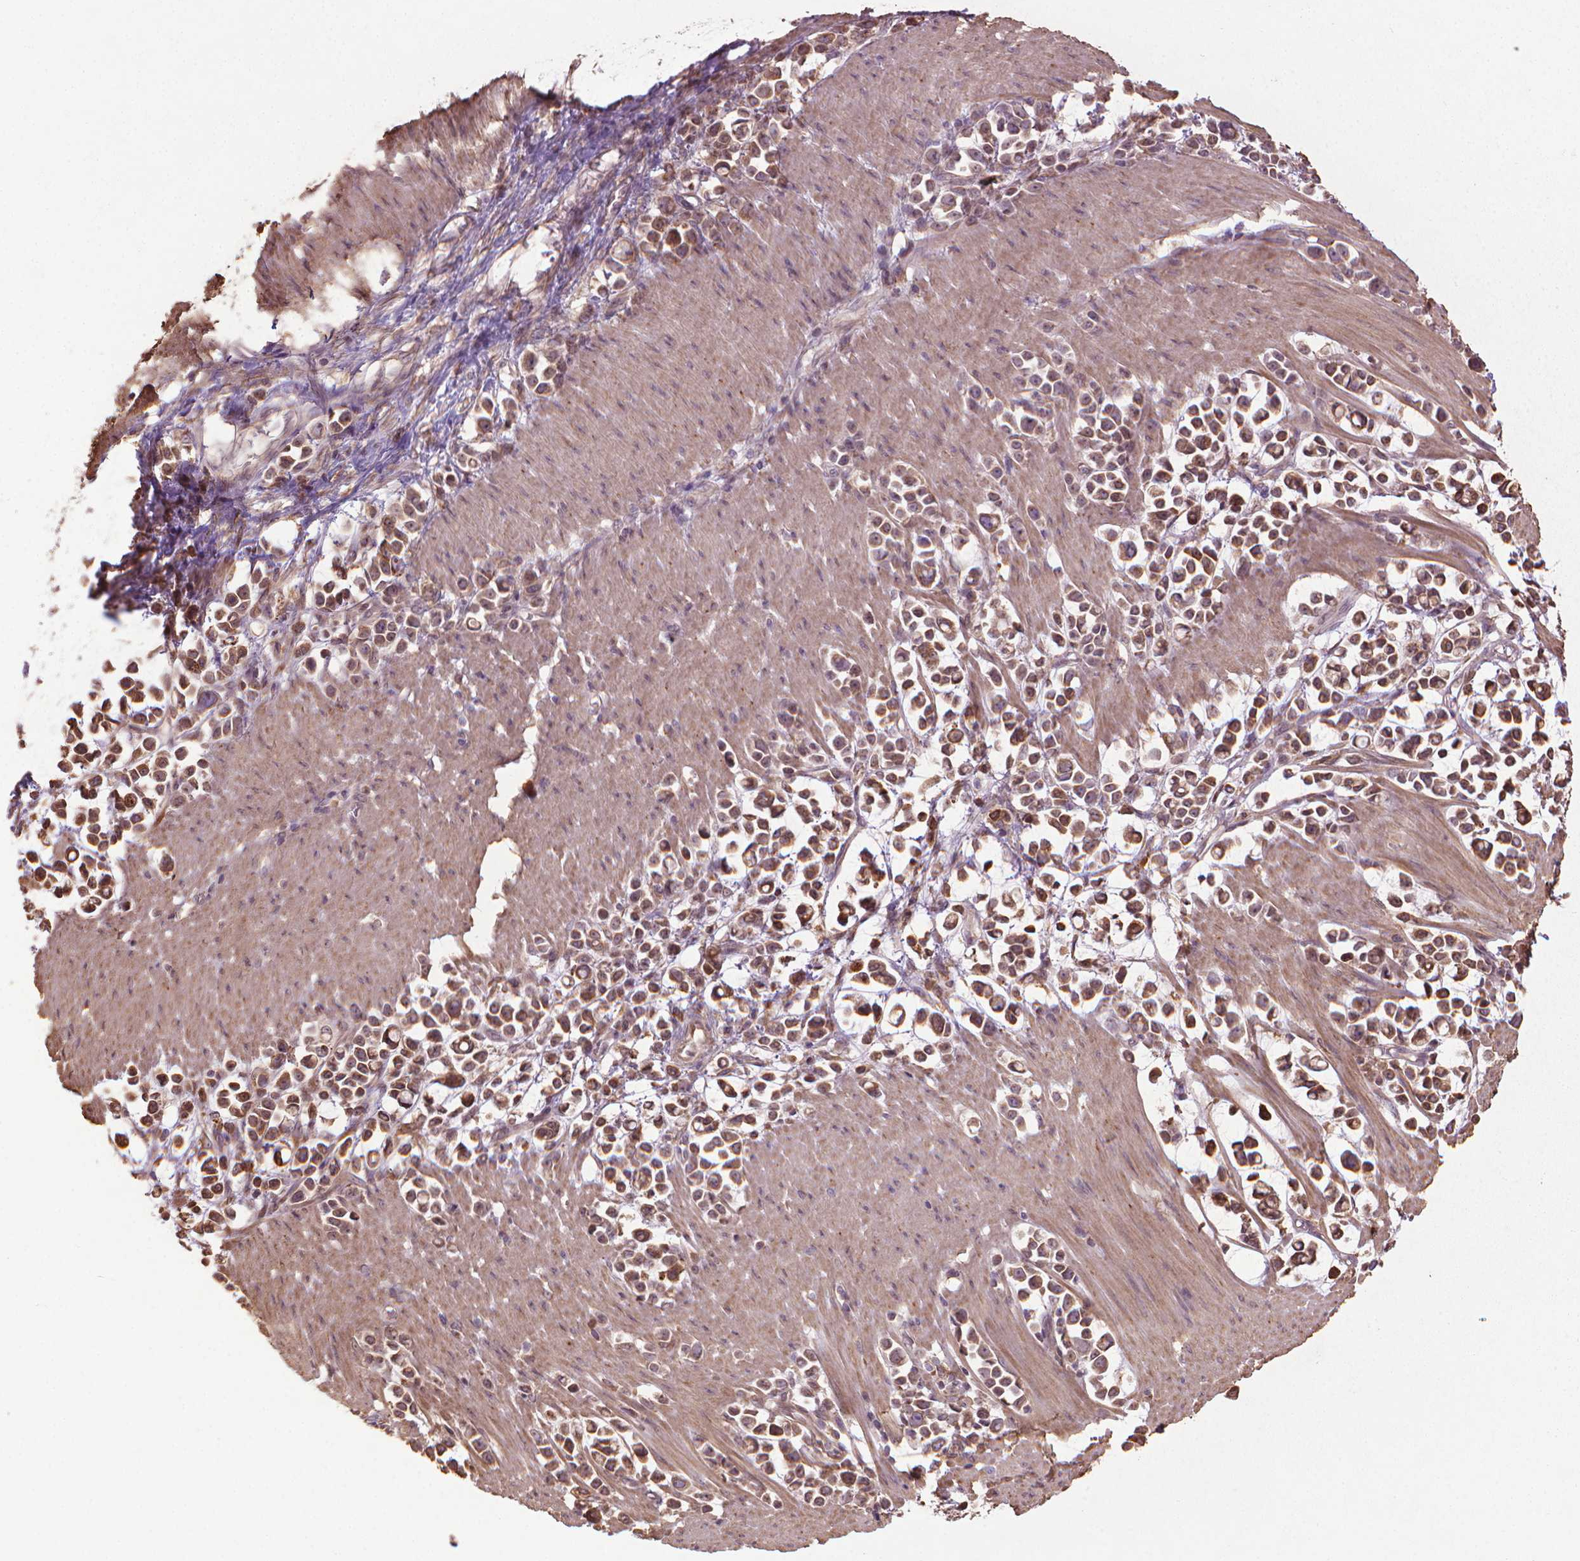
{"staining": {"intensity": "moderate", "quantity": ">75%", "location": "cytoplasmic/membranous"}, "tissue": "stomach cancer", "cell_type": "Tumor cells", "image_type": "cancer", "snomed": [{"axis": "morphology", "description": "Adenocarcinoma, NOS"}, {"axis": "topography", "description": "Stomach"}], "caption": "DAB (3,3'-diaminobenzidine) immunohistochemical staining of adenocarcinoma (stomach) shows moderate cytoplasmic/membranous protein expression in approximately >75% of tumor cells.", "gene": "GAS1", "patient": {"sex": "male", "age": 82}}